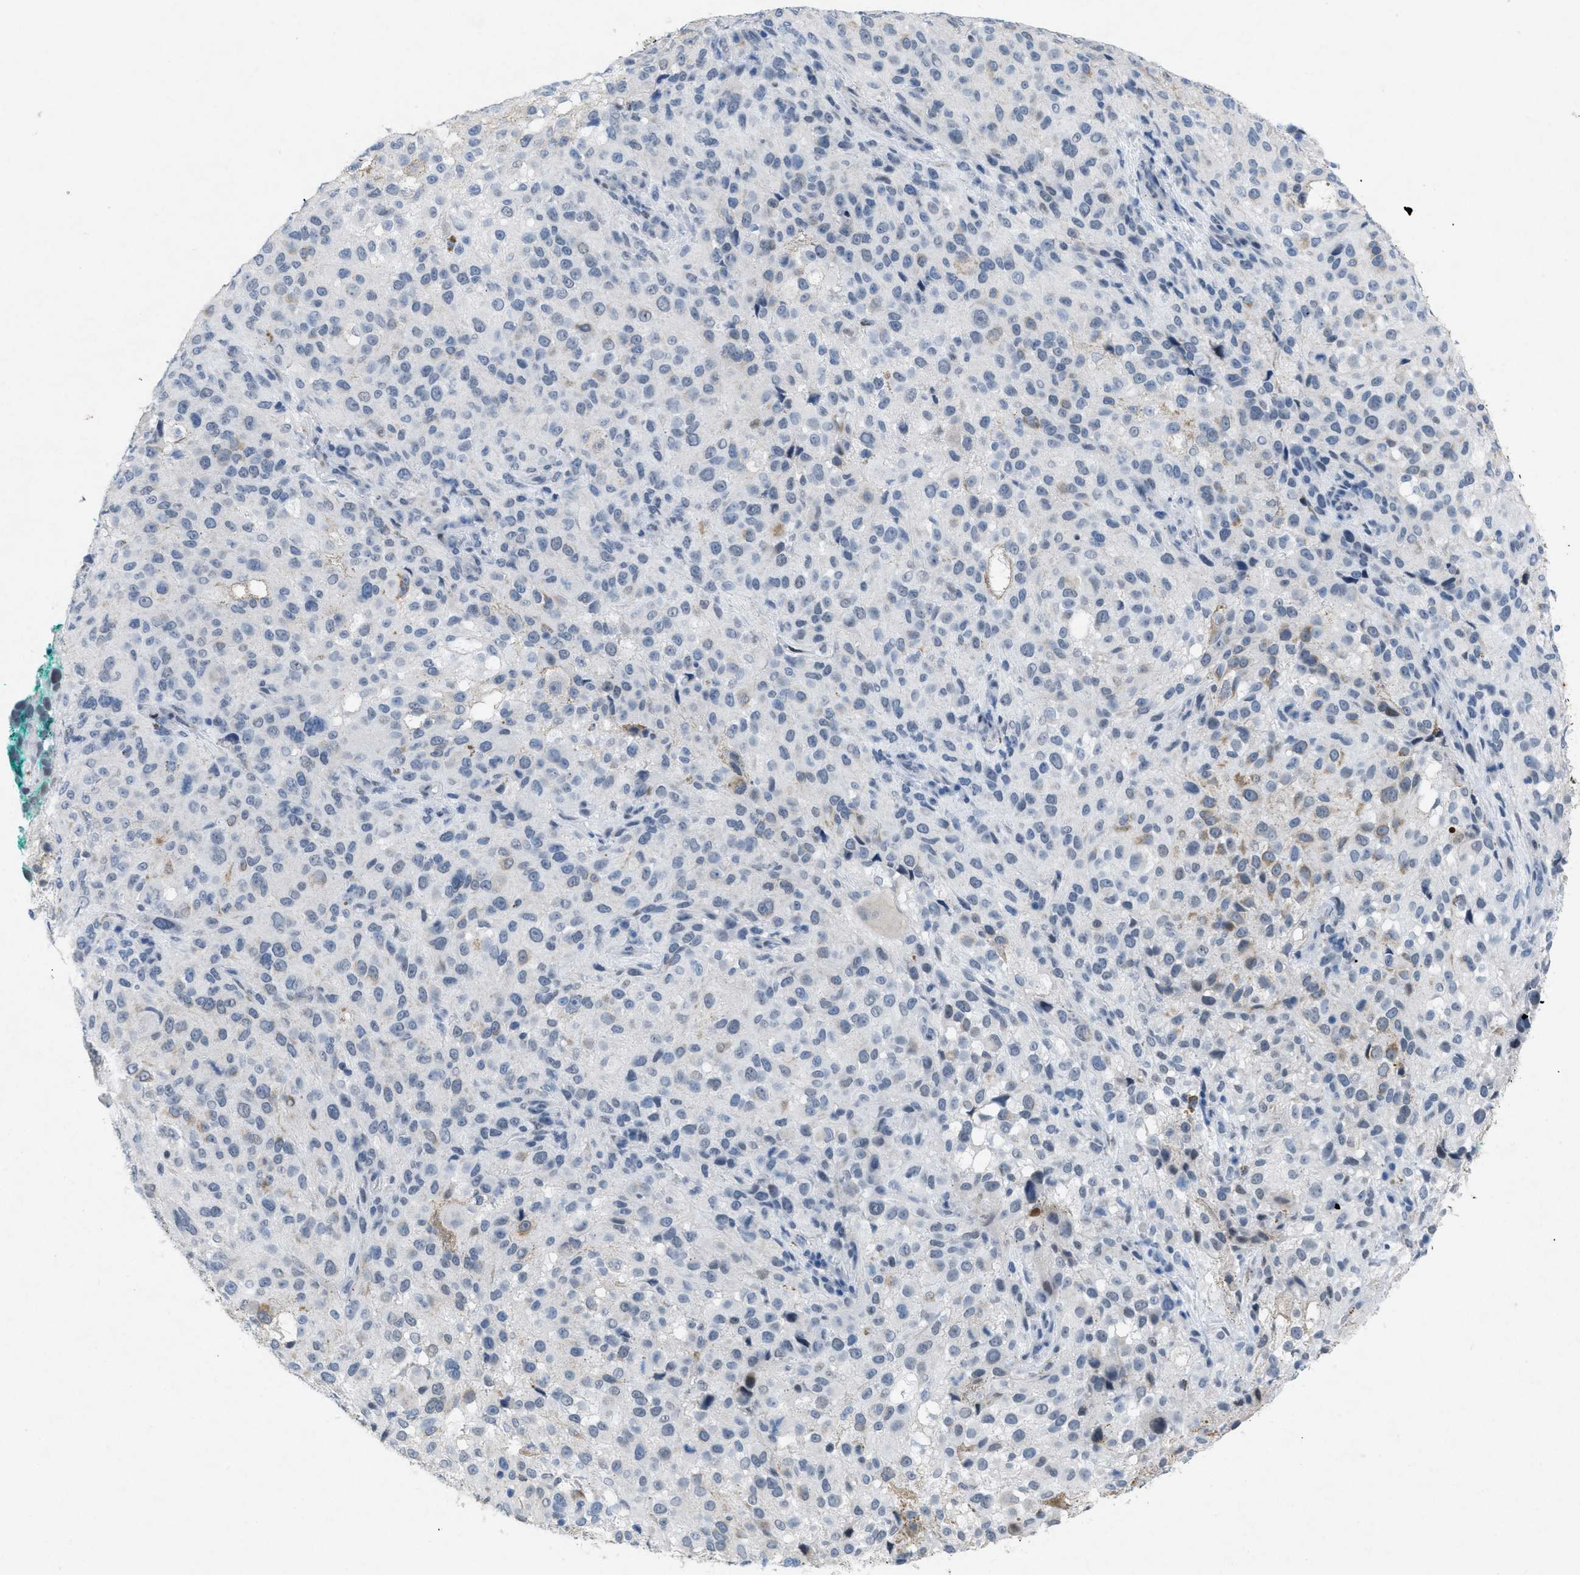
{"staining": {"intensity": "negative", "quantity": "none", "location": "none"}, "tissue": "melanoma", "cell_type": "Tumor cells", "image_type": "cancer", "snomed": [{"axis": "morphology", "description": "Necrosis, NOS"}, {"axis": "morphology", "description": "Malignant melanoma, NOS"}, {"axis": "topography", "description": "Skin"}], "caption": "This is an immunohistochemistry (IHC) histopathology image of human melanoma. There is no positivity in tumor cells.", "gene": "TASOR", "patient": {"sex": "female", "age": 87}}